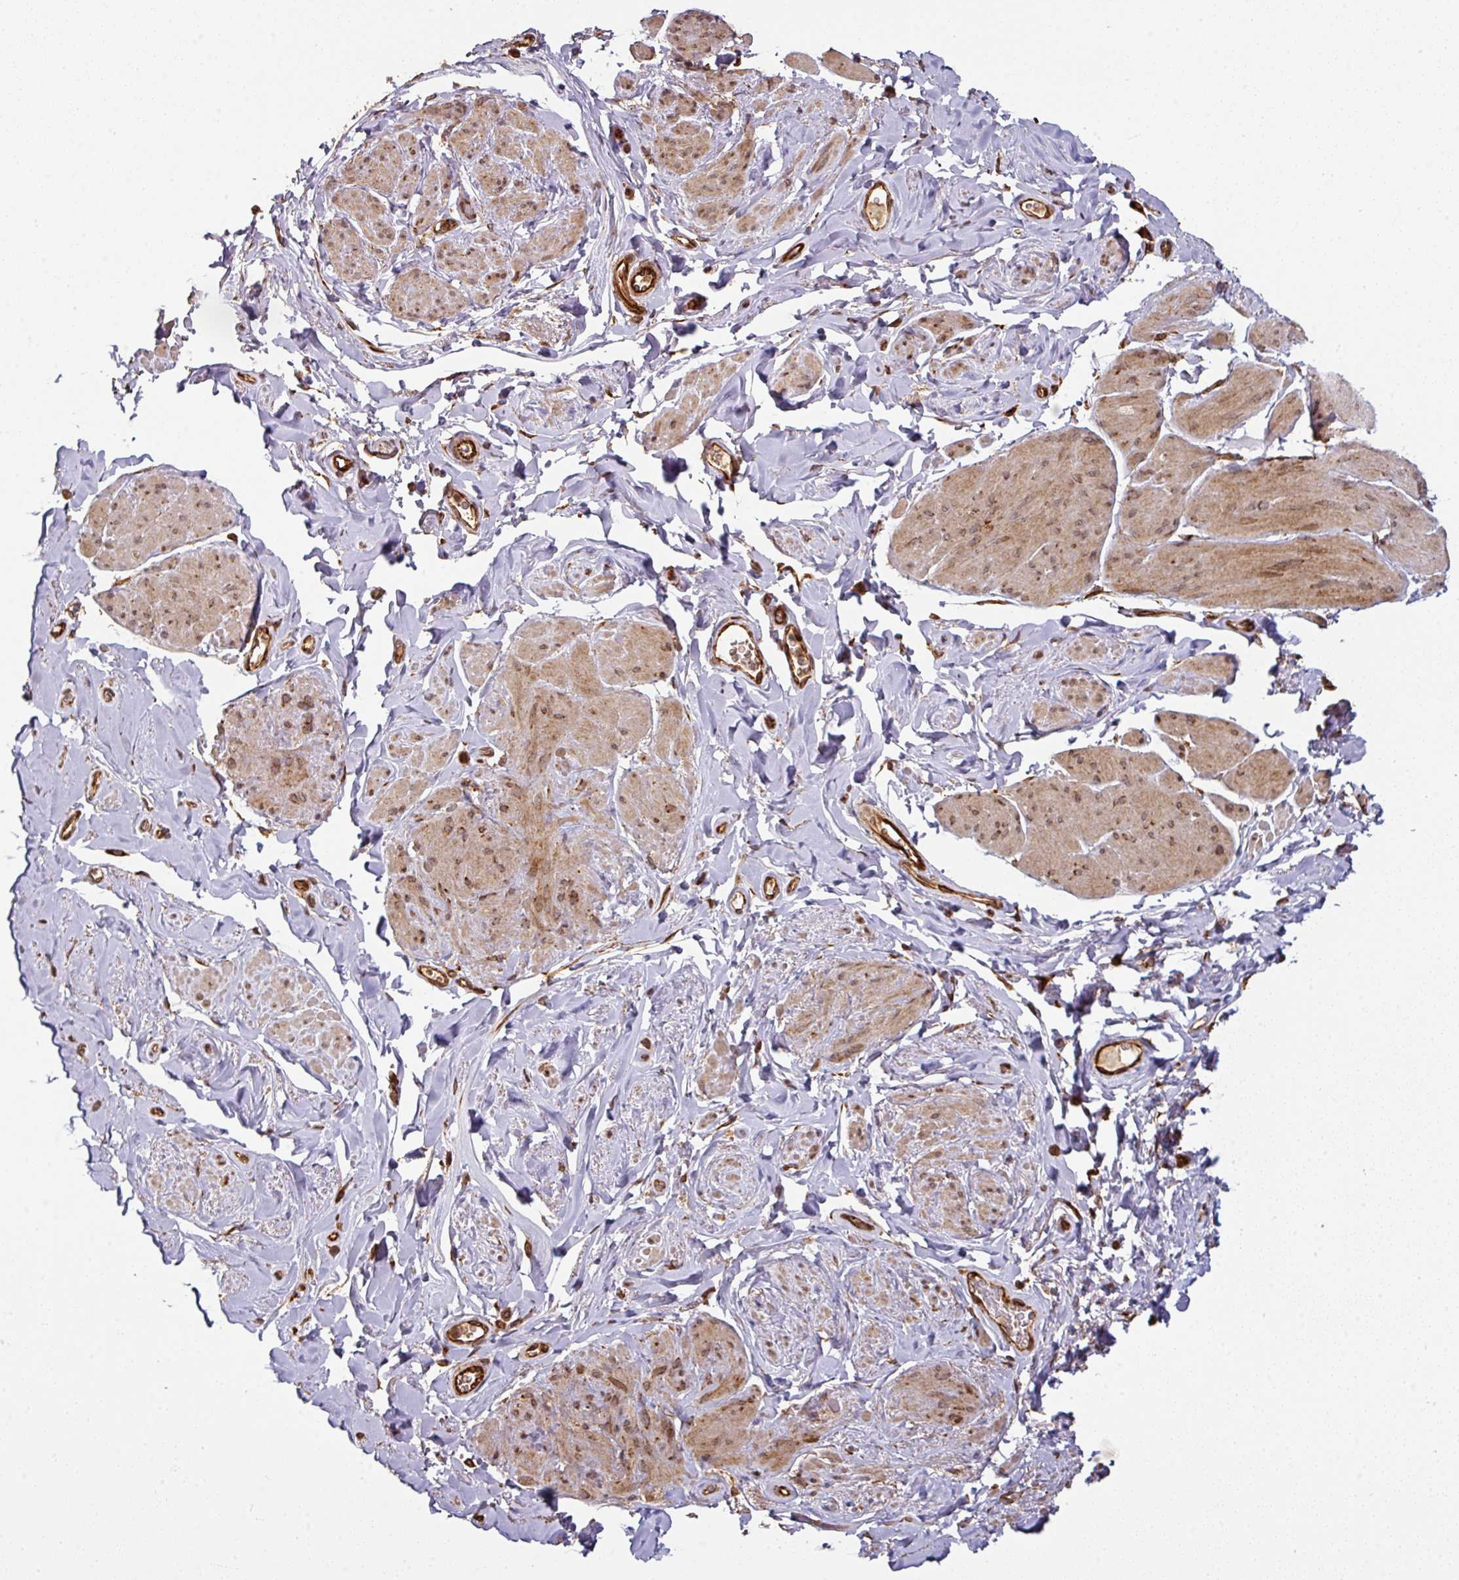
{"staining": {"intensity": "moderate", "quantity": ">75%", "location": "cytoplasmic/membranous"}, "tissue": "smooth muscle", "cell_type": "Smooth muscle cells", "image_type": "normal", "snomed": [{"axis": "morphology", "description": "Normal tissue, NOS"}, {"axis": "topography", "description": "Smooth muscle"}, {"axis": "topography", "description": "Peripheral nerve tissue"}], "caption": "Smooth muscle was stained to show a protein in brown. There is medium levels of moderate cytoplasmic/membranous expression in about >75% of smooth muscle cells. (Stains: DAB (3,3'-diaminobenzidine) in brown, nuclei in blue, Microscopy: brightfield microscopy at high magnification).", "gene": "TRAP1", "patient": {"sex": "male", "age": 69}}